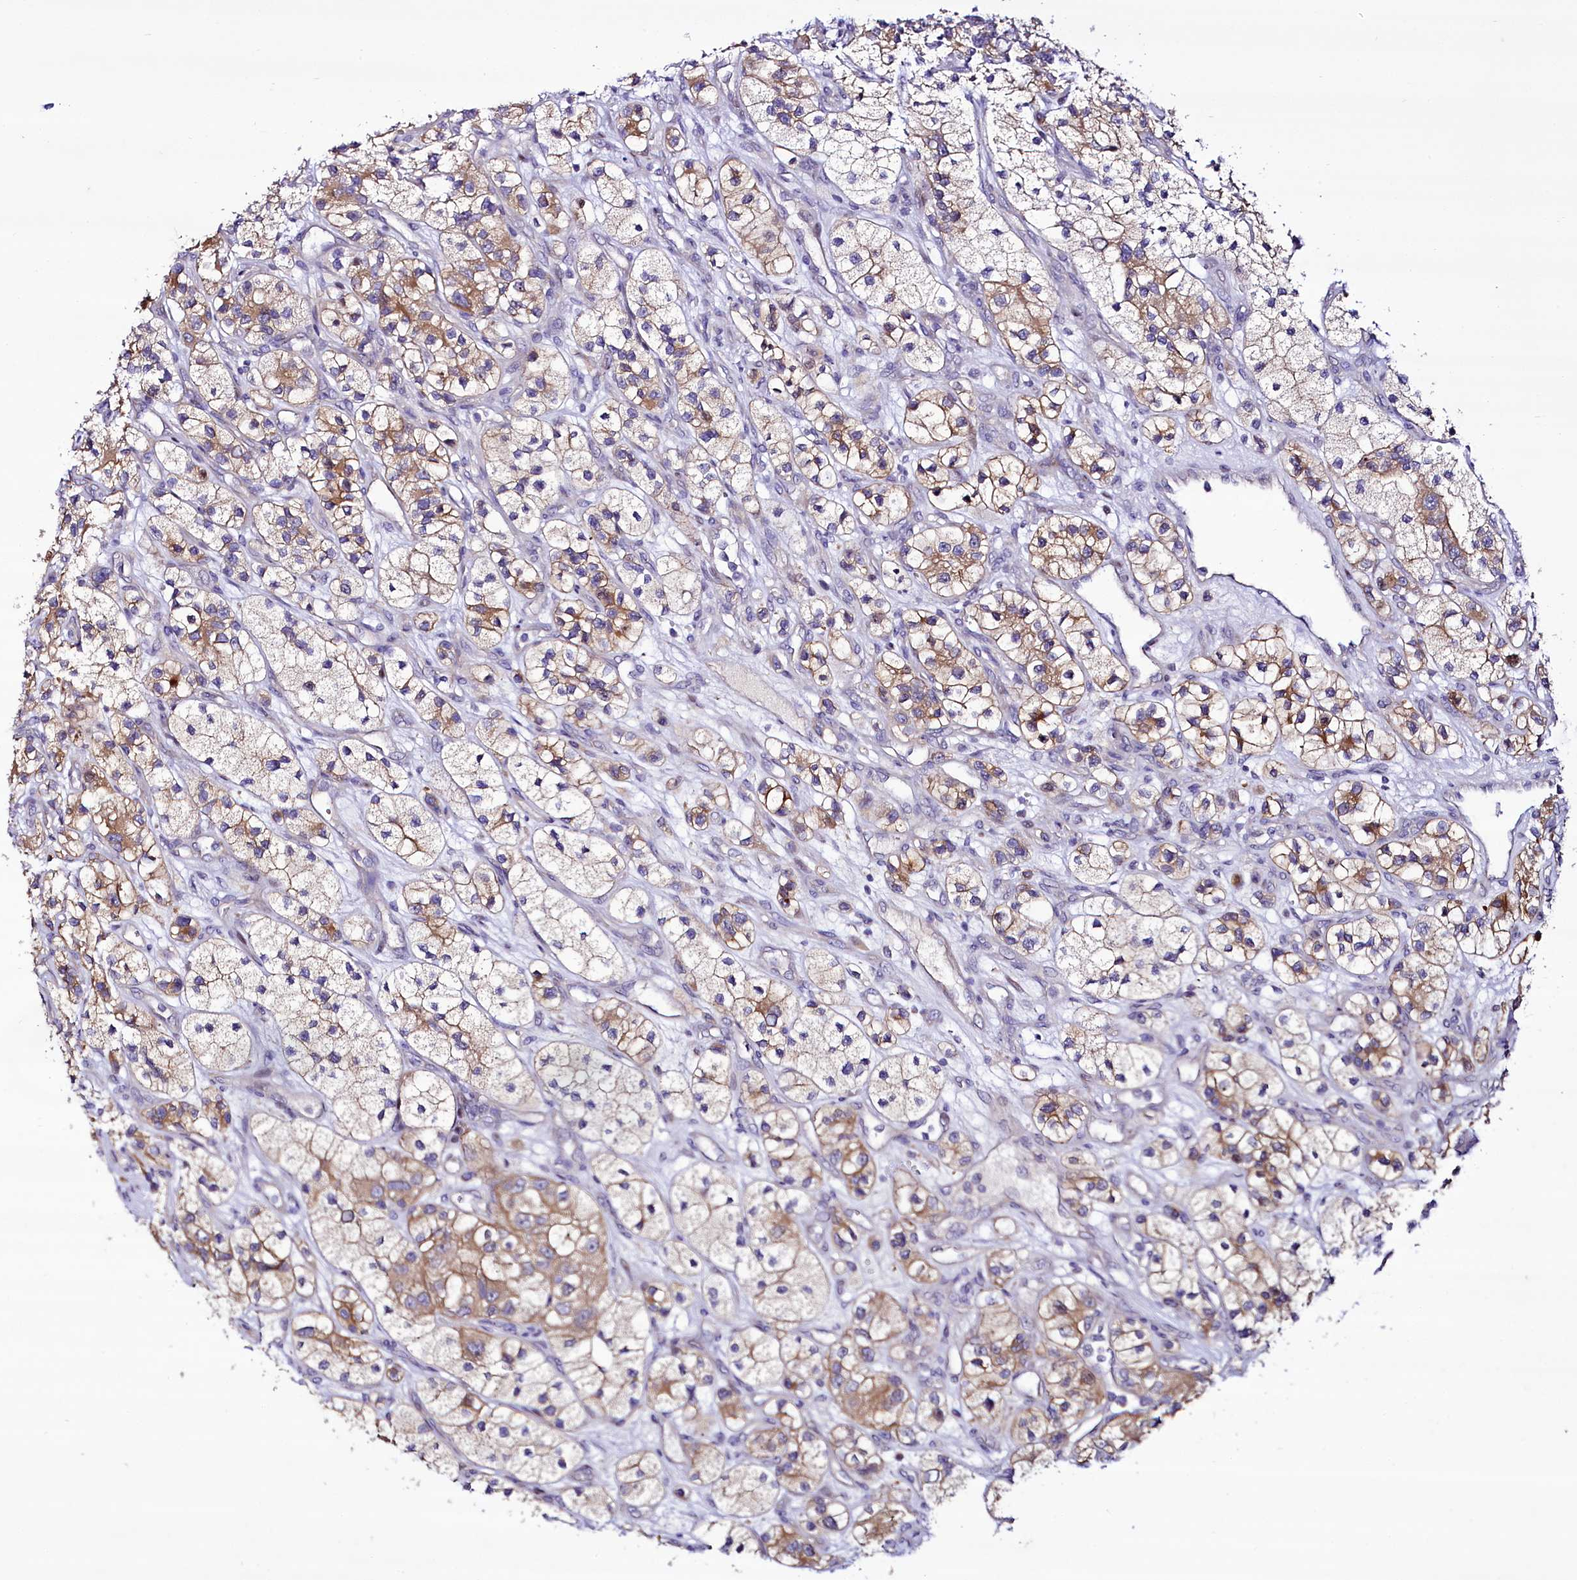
{"staining": {"intensity": "moderate", "quantity": ">75%", "location": "cytoplasmic/membranous"}, "tissue": "renal cancer", "cell_type": "Tumor cells", "image_type": "cancer", "snomed": [{"axis": "morphology", "description": "Adenocarcinoma, NOS"}, {"axis": "topography", "description": "Kidney"}], "caption": "Tumor cells exhibit medium levels of moderate cytoplasmic/membranous staining in approximately >75% of cells in renal cancer (adenocarcinoma).", "gene": "ZC3H12C", "patient": {"sex": "female", "age": 57}}